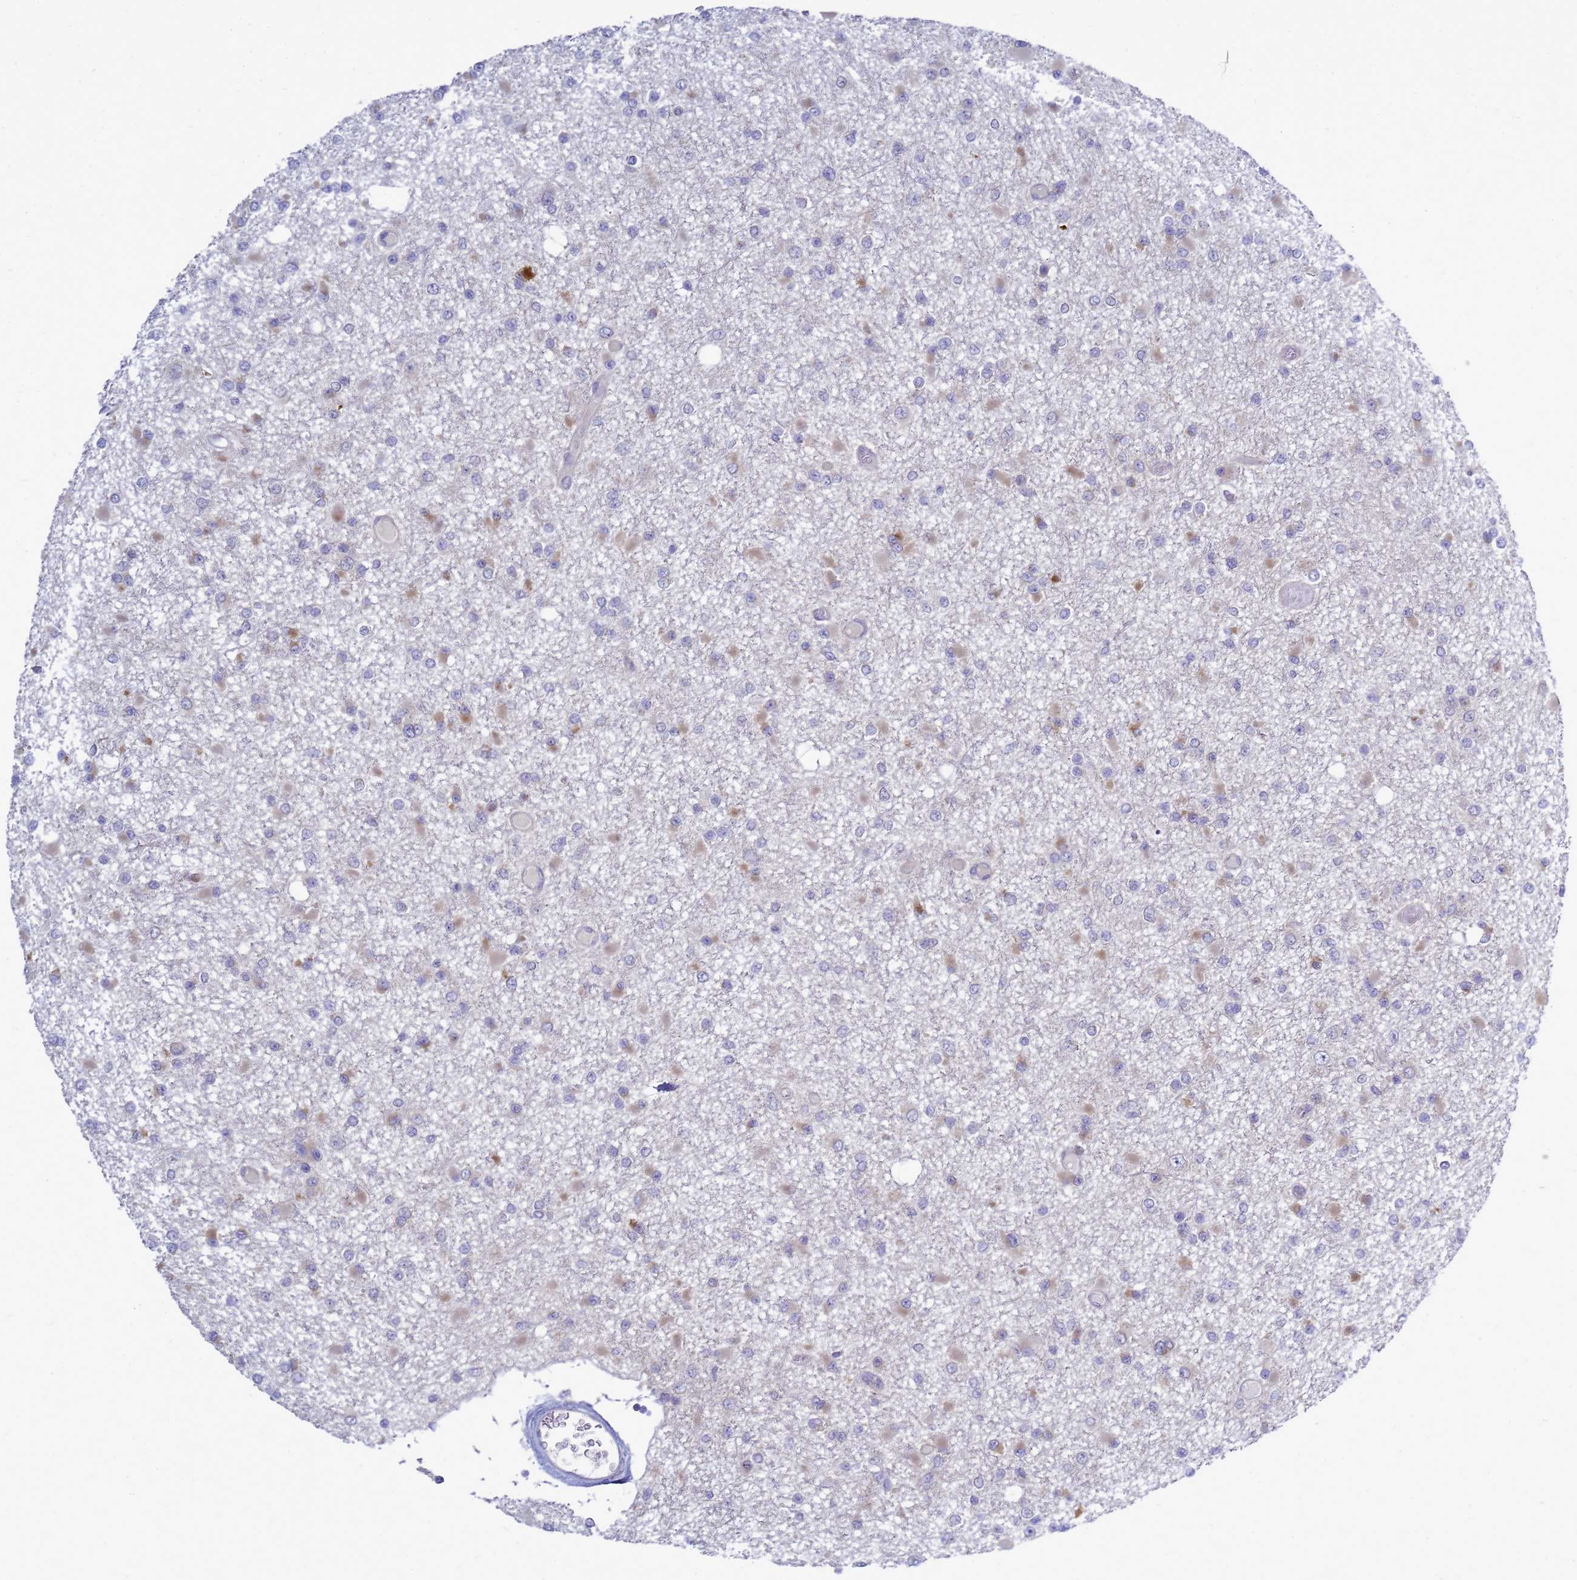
{"staining": {"intensity": "moderate", "quantity": "<25%", "location": "cytoplasmic/membranous"}, "tissue": "glioma", "cell_type": "Tumor cells", "image_type": "cancer", "snomed": [{"axis": "morphology", "description": "Glioma, malignant, Low grade"}, {"axis": "topography", "description": "Brain"}], "caption": "Immunohistochemistry of human glioma shows low levels of moderate cytoplasmic/membranous positivity in approximately <25% of tumor cells. The staining is performed using DAB brown chromogen to label protein expression. The nuclei are counter-stained blue using hematoxylin.", "gene": "MON1B", "patient": {"sex": "female", "age": 22}}